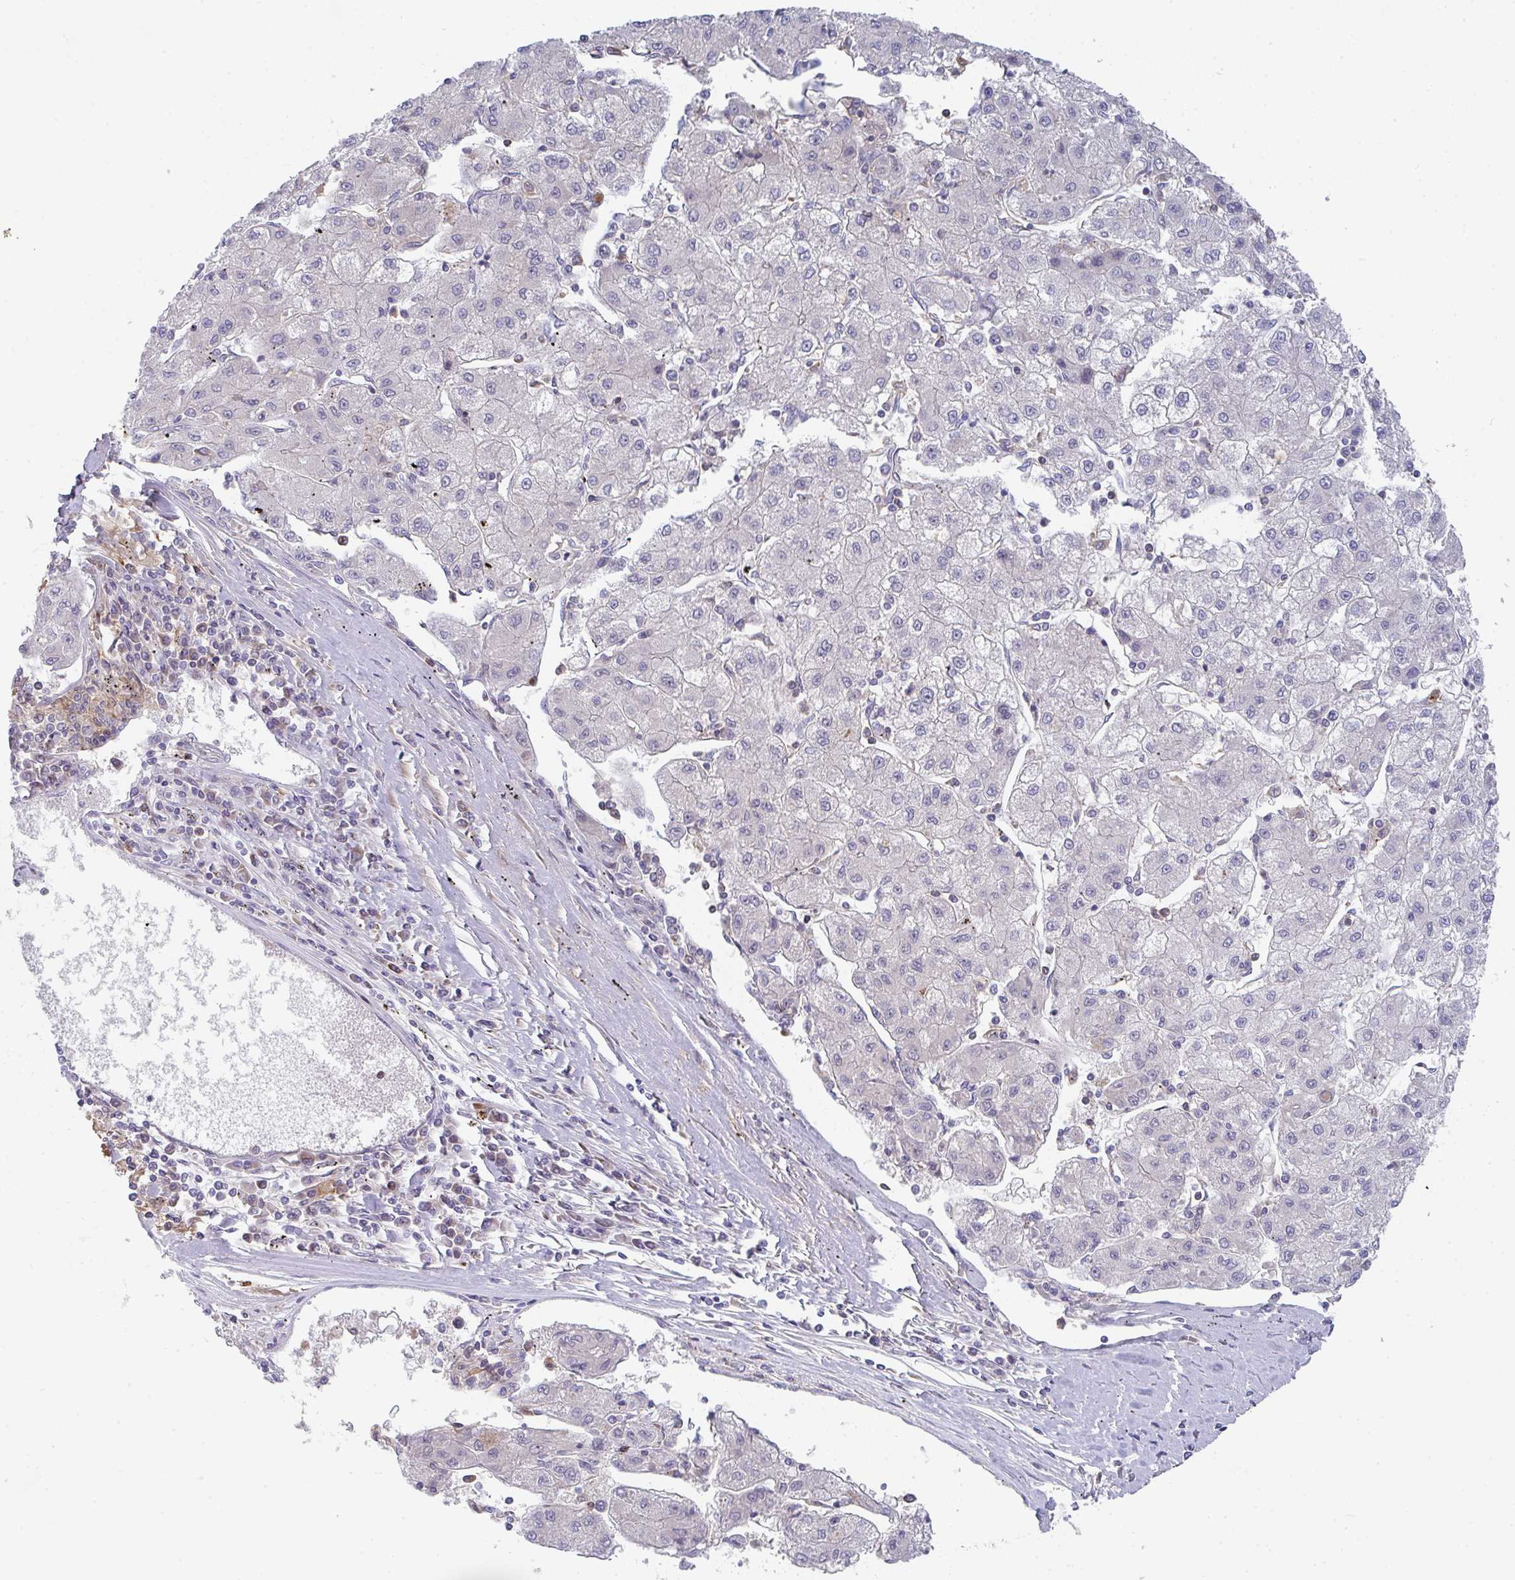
{"staining": {"intensity": "negative", "quantity": "none", "location": "none"}, "tissue": "liver cancer", "cell_type": "Tumor cells", "image_type": "cancer", "snomed": [{"axis": "morphology", "description": "Carcinoma, Hepatocellular, NOS"}, {"axis": "topography", "description": "Liver"}], "caption": "Micrograph shows no protein positivity in tumor cells of hepatocellular carcinoma (liver) tissue.", "gene": "KLHL33", "patient": {"sex": "male", "age": 72}}